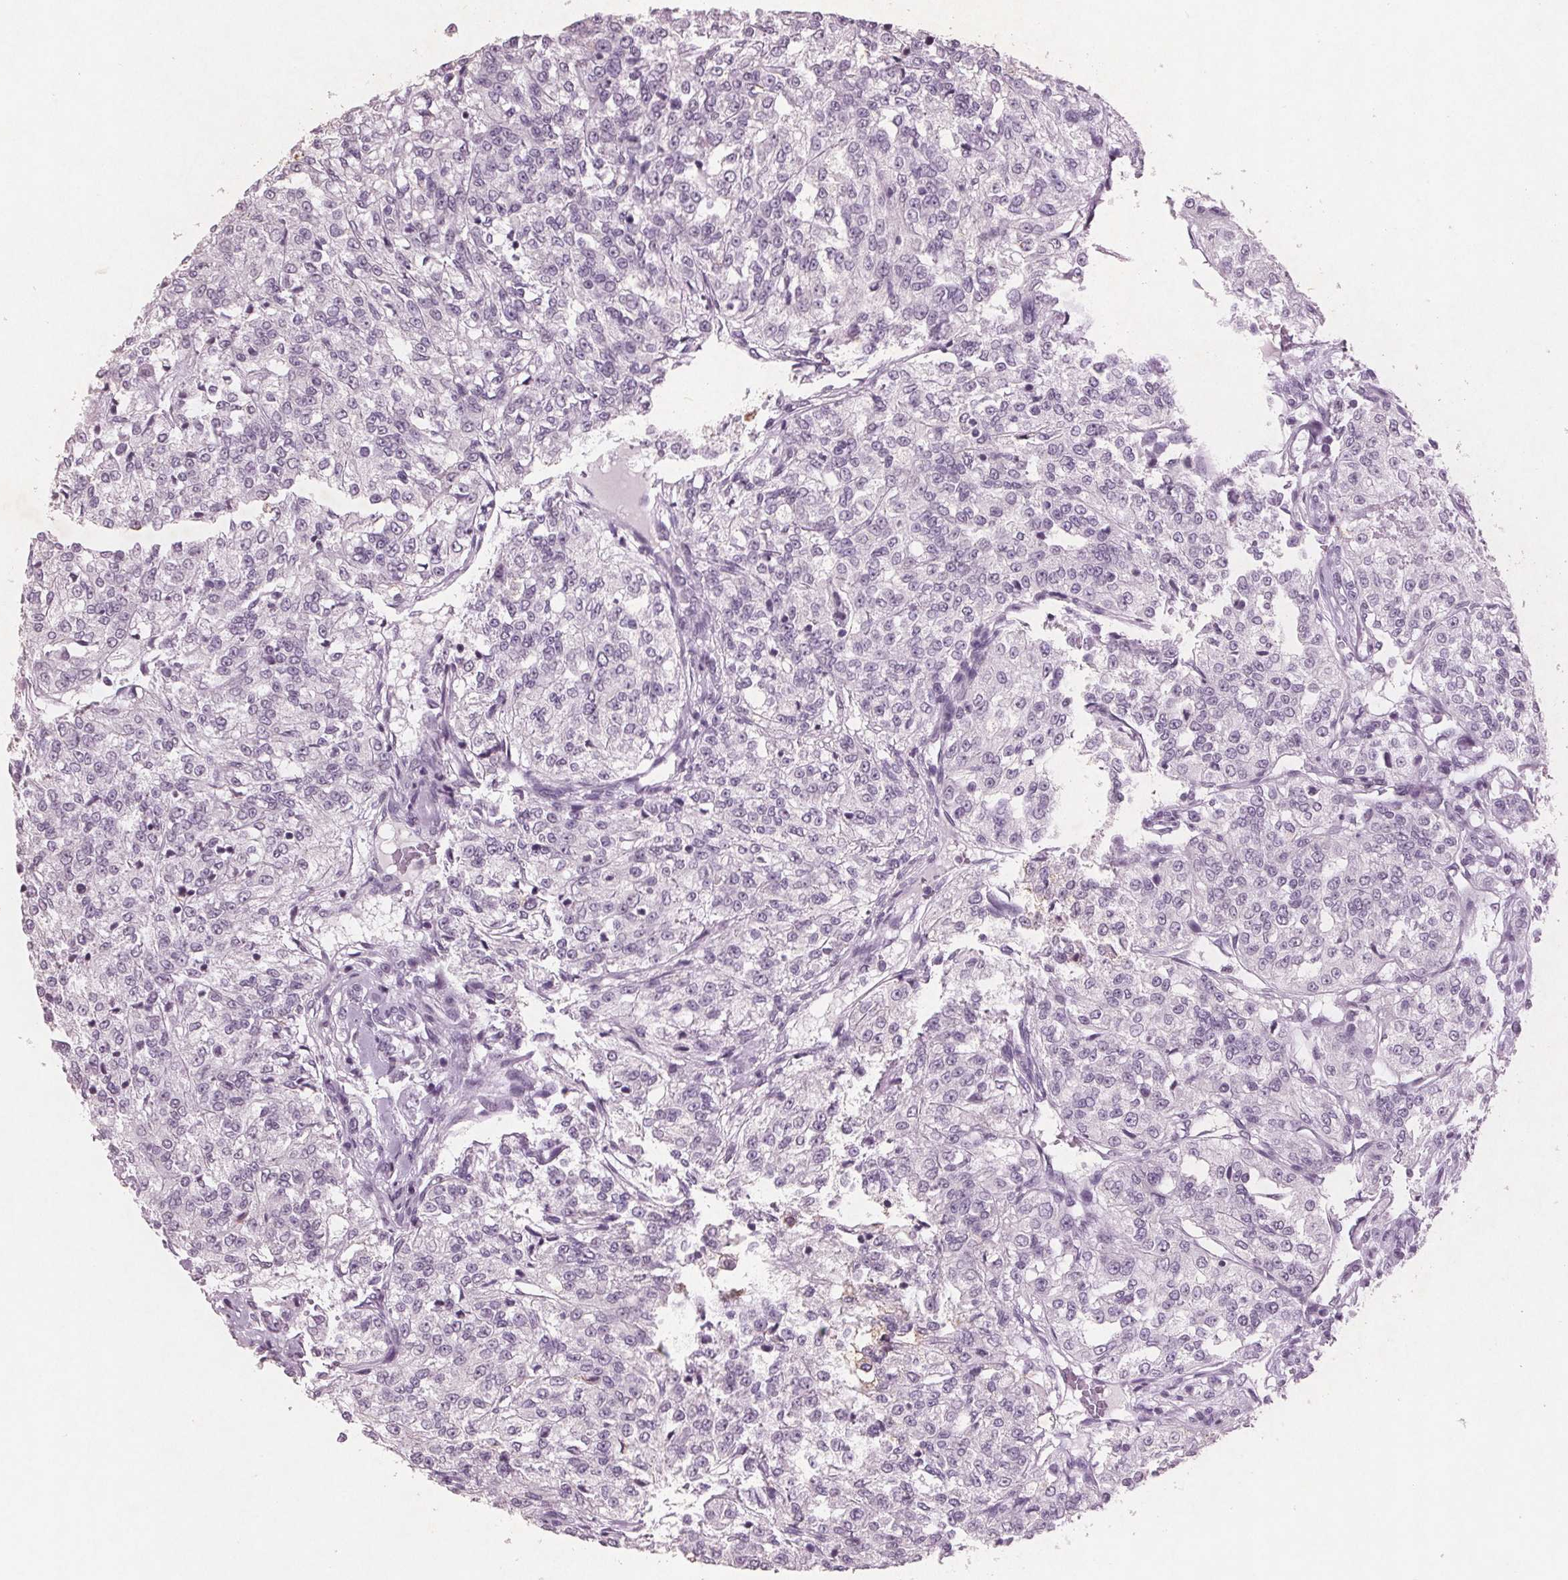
{"staining": {"intensity": "negative", "quantity": "none", "location": "none"}, "tissue": "renal cancer", "cell_type": "Tumor cells", "image_type": "cancer", "snomed": [{"axis": "morphology", "description": "Adenocarcinoma, NOS"}, {"axis": "topography", "description": "Kidney"}], "caption": "Tumor cells are negative for protein expression in human adenocarcinoma (renal).", "gene": "PTPN14", "patient": {"sex": "female", "age": 63}}